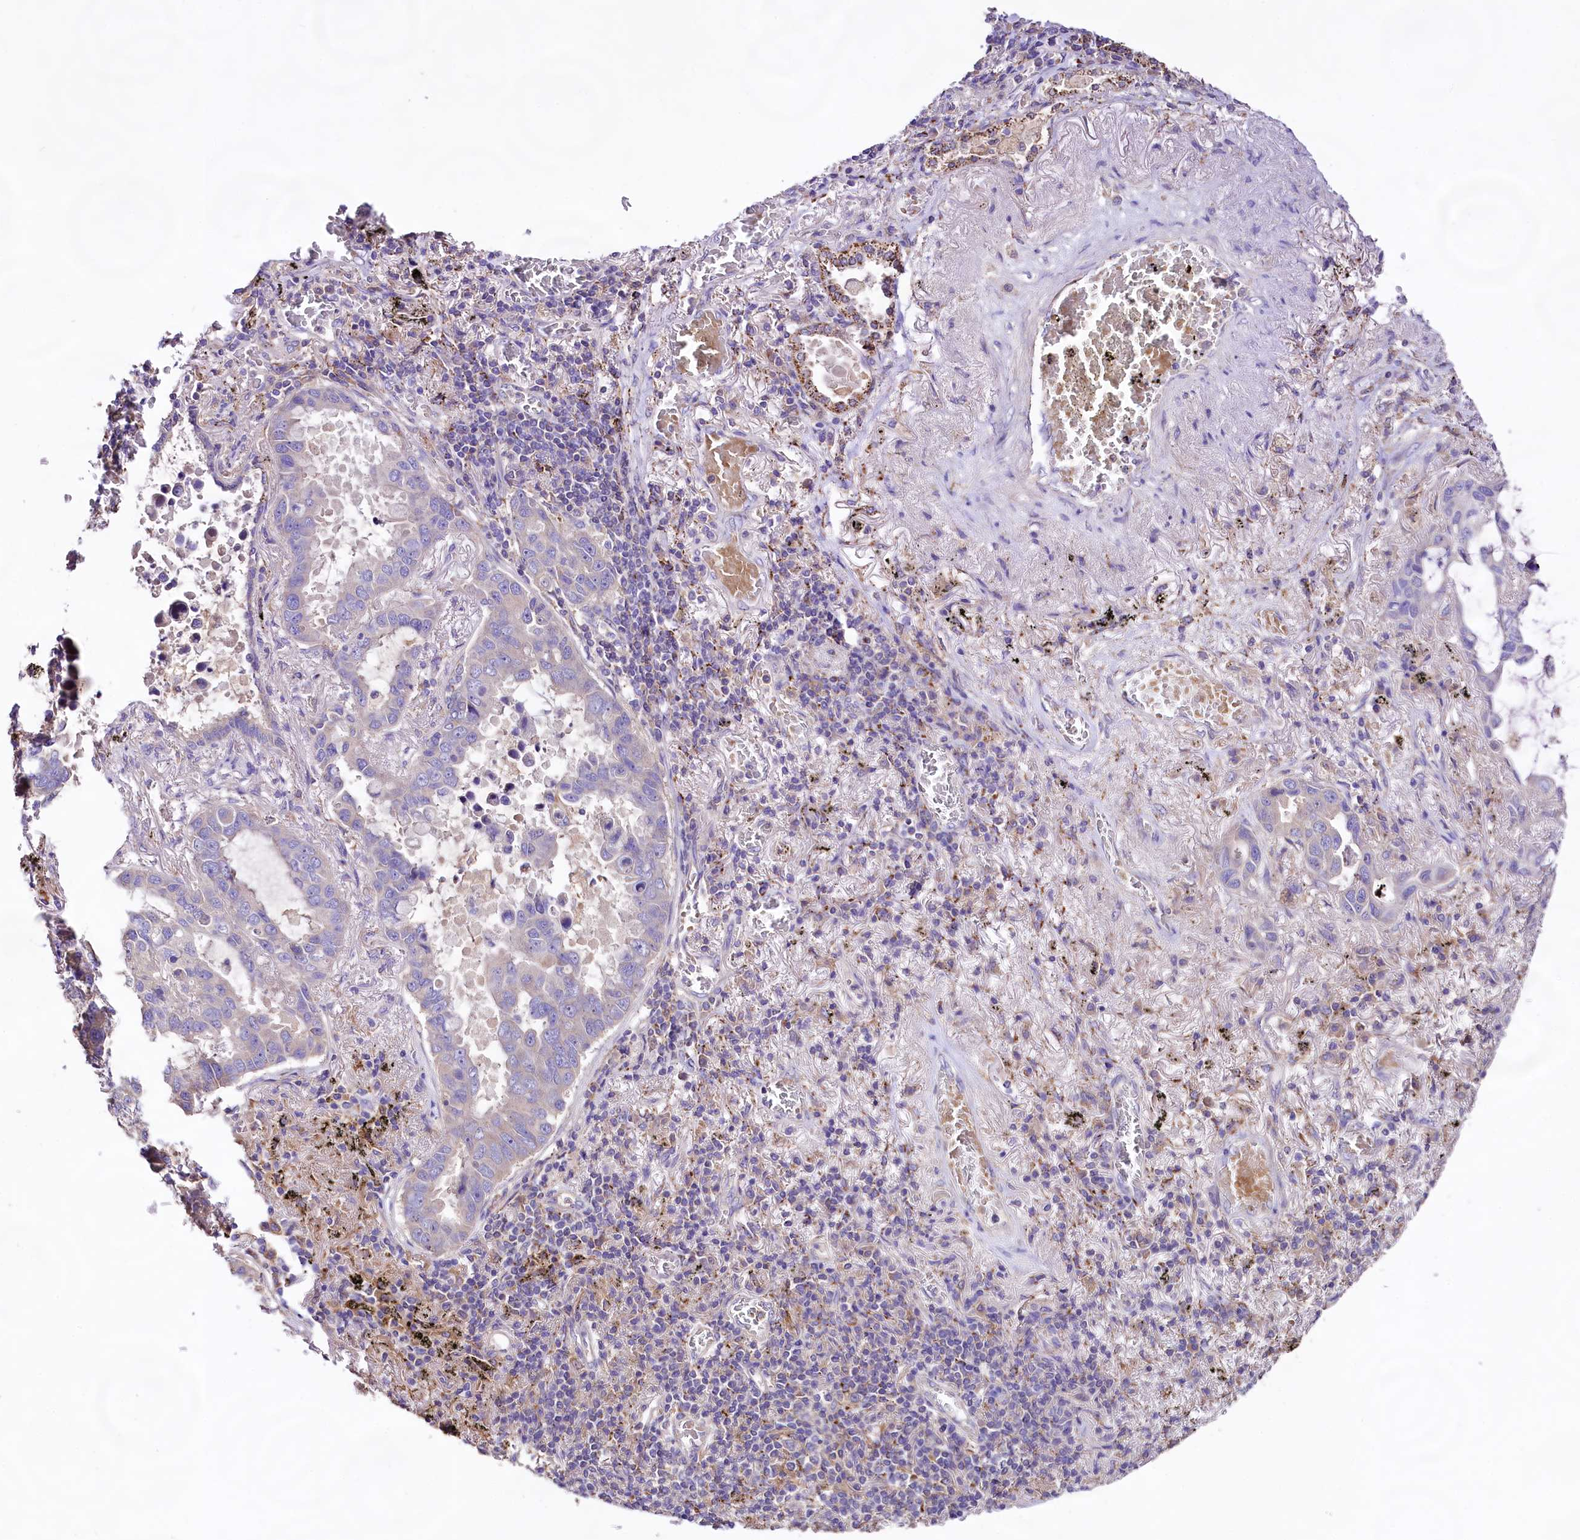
{"staining": {"intensity": "negative", "quantity": "none", "location": "none"}, "tissue": "lung cancer", "cell_type": "Tumor cells", "image_type": "cancer", "snomed": [{"axis": "morphology", "description": "Adenocarcinoma, NOS"}, {"axis": "topography", "description": "Lung"}], "caption": "A micrograph of adenocarcinoma (lung) stained for a protein demonstrates no brown staining in tumor cells.", "gene": "DMXL2", "patient": {"sex": "male", "age": 64}}